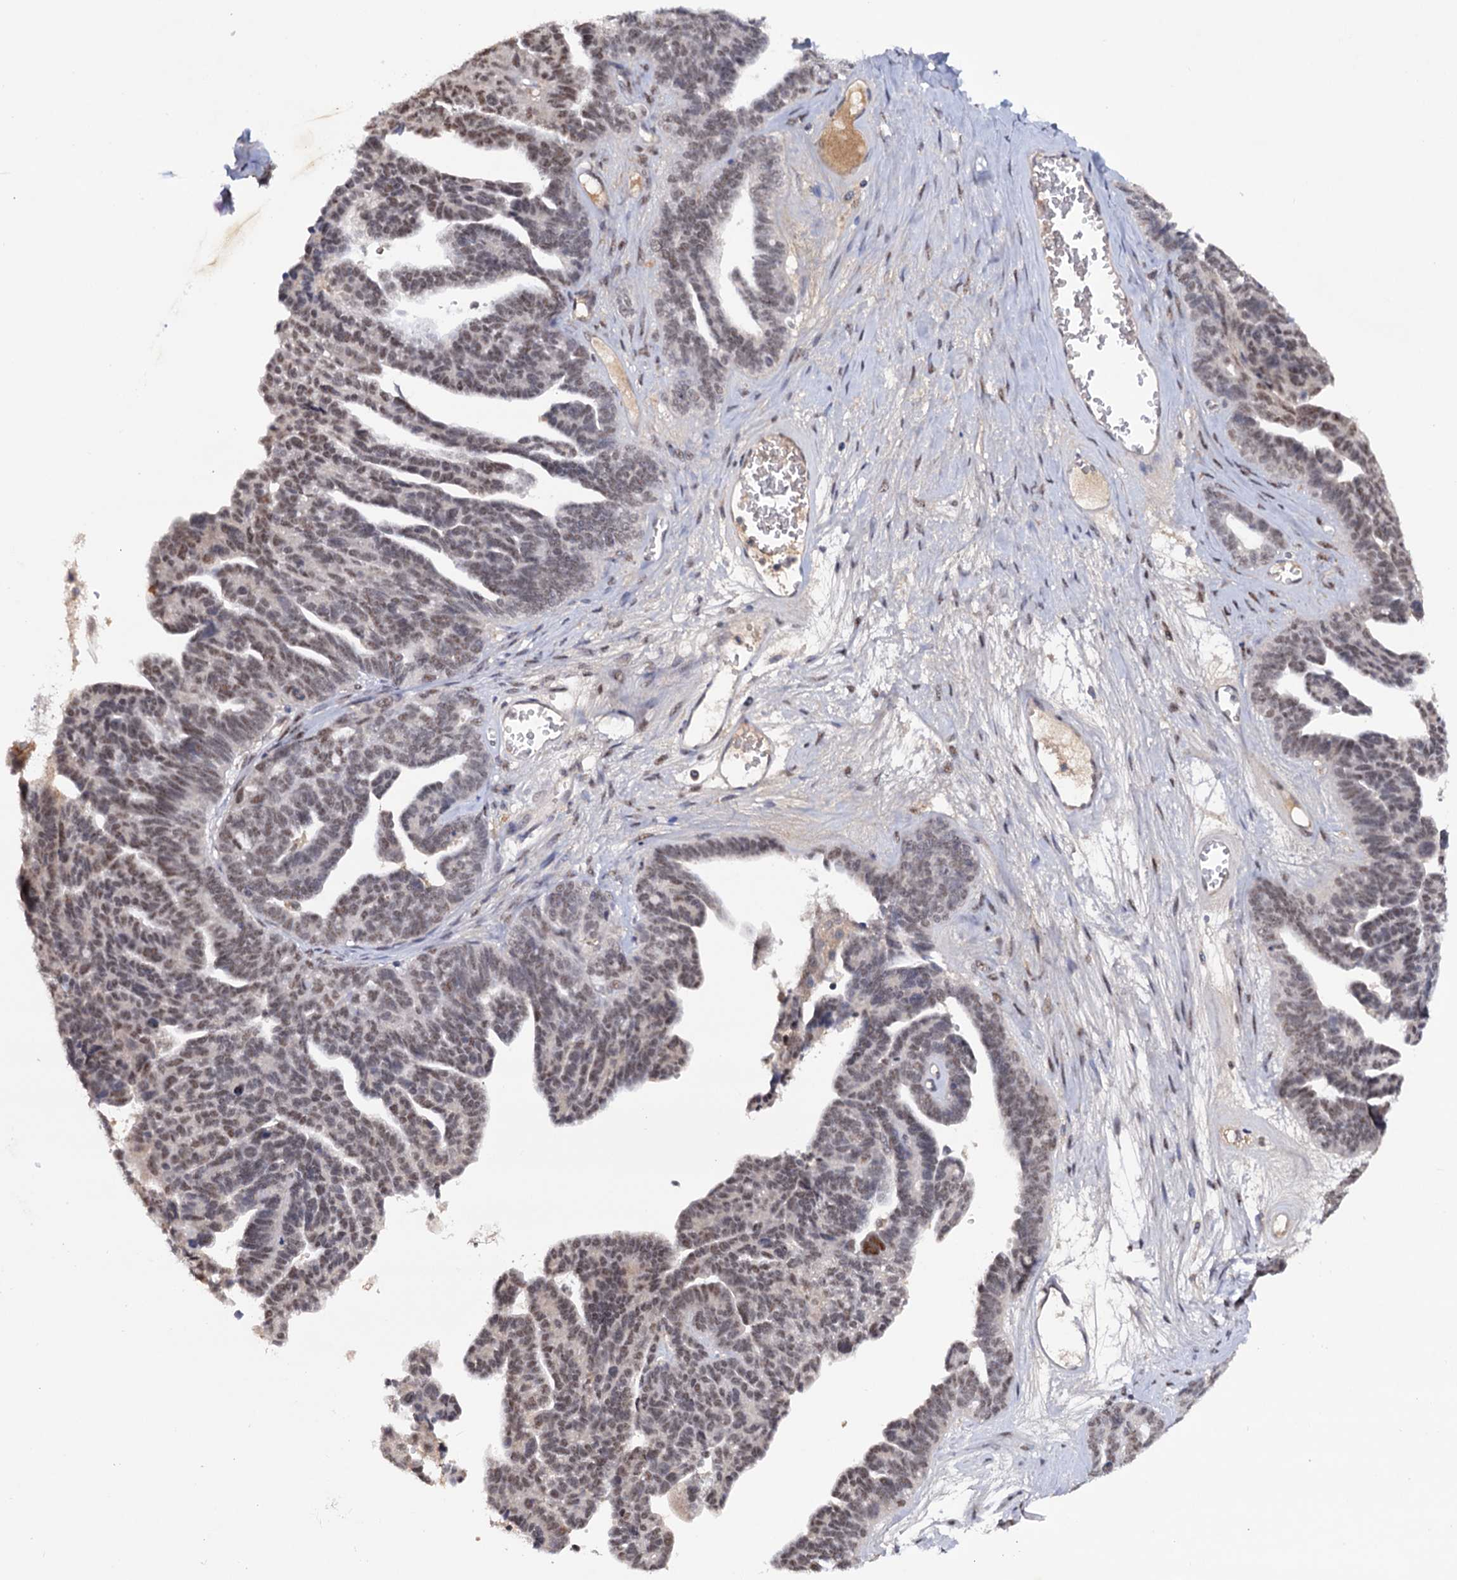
{"staining": {"intensity": "weak", "quantity": "<25%", "location": "nuclear"}, "tissue": "ovarian cancer", "cell_type": "Tumor cells", "image_type": "cancer", "snomed": [{"axis": "morphology", "description": "Cystadenocarcinoma, serous, NOS"}, {"axis": "topography", "description": "Ovary"}], "caption": "A photomicrograph of human ovarian serous cystadenocarcinoma is negative for staining in tumor cells.", "gene": "TBC1D12", "patient": {"sex": "female", "age": 79}}